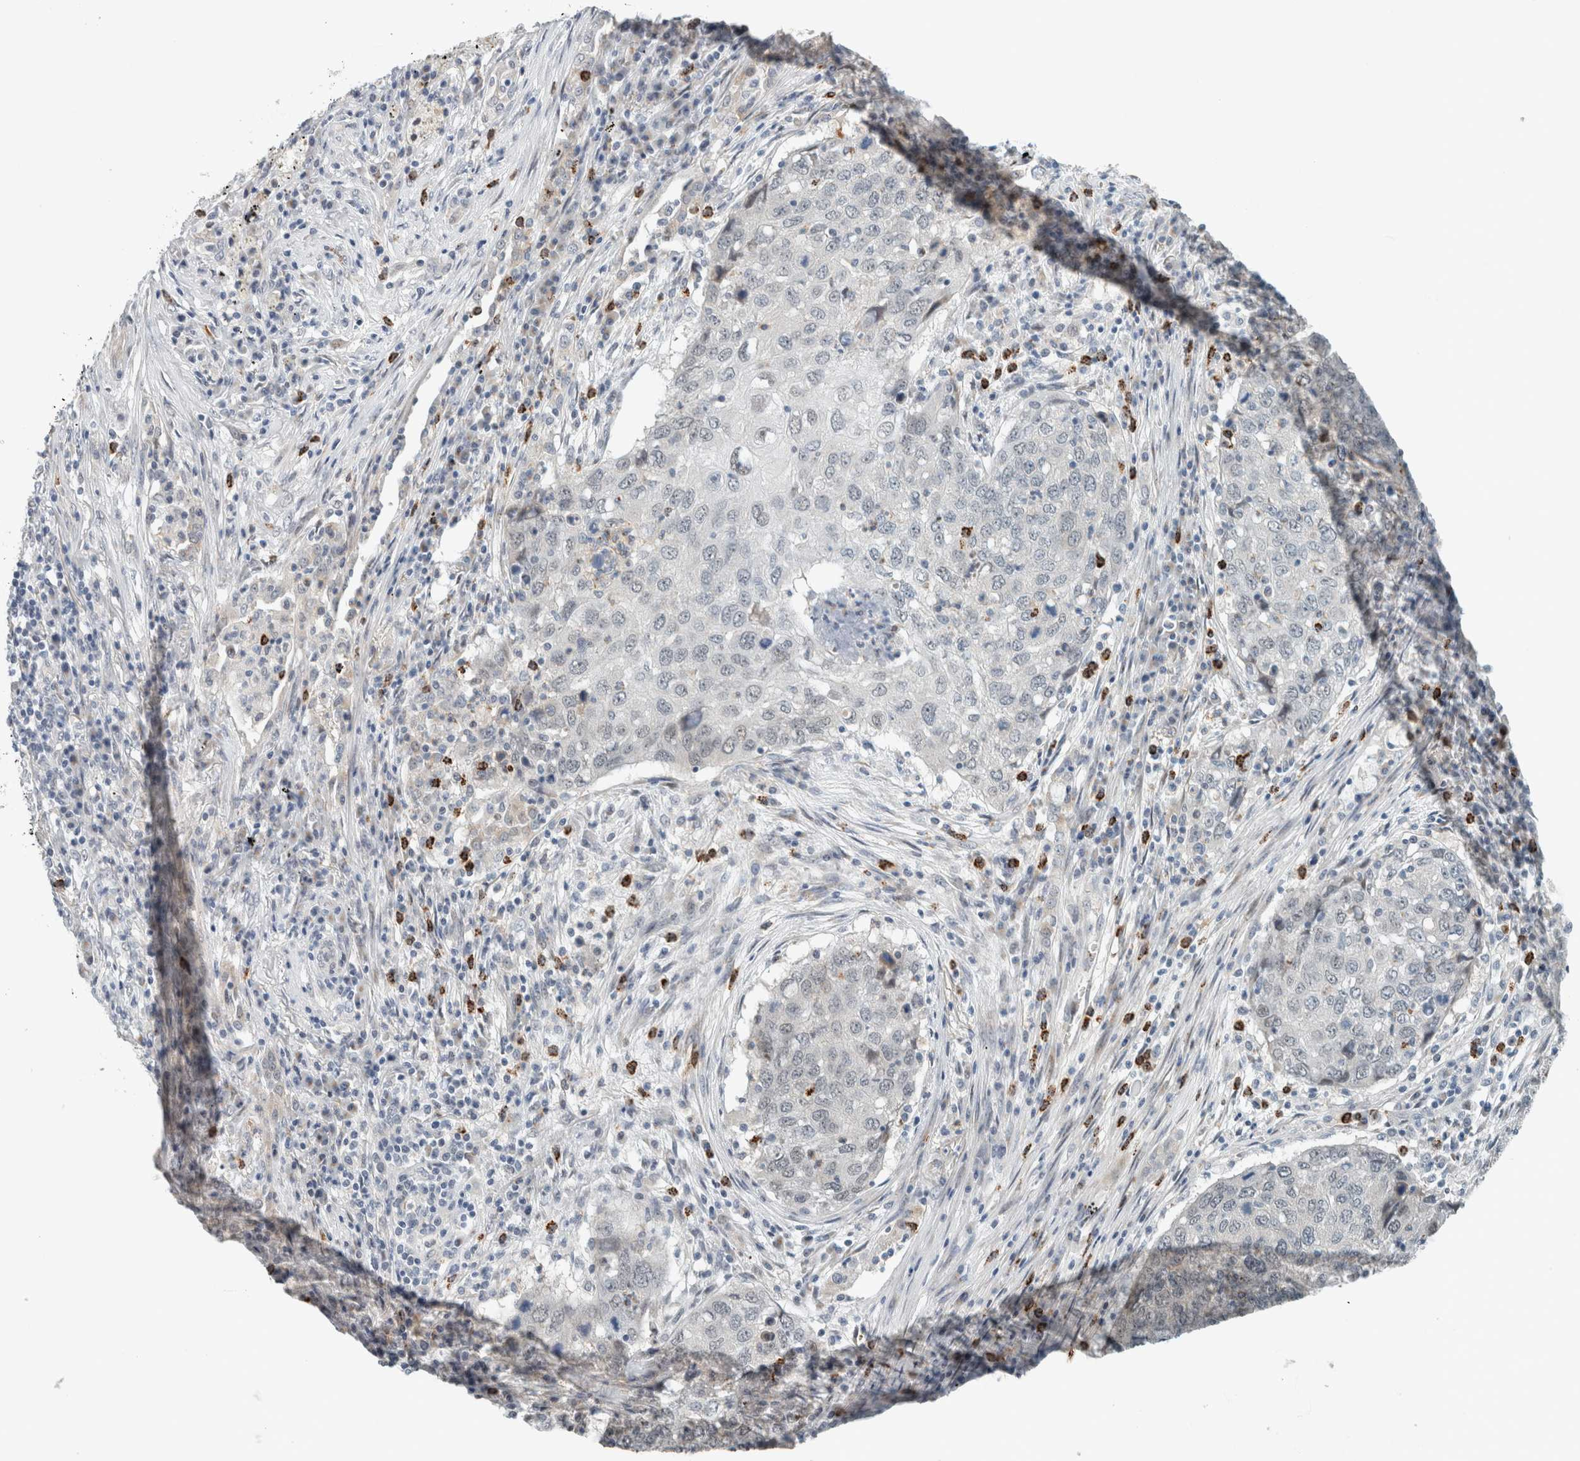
{"staining": {"intensity": "negative", "quantity": "none", "location": "none"}, "tissue": "lung cancer", "cell_type": "Tumor cells", "image_type": "cancer", "snomed": [{"axis": "morphology", "description": "Squamous cell carcinoma, NOS"}, {"axis": "topography", "description": "Lung"}], "caption": "The image displays no significant positivity in tumor cells of lung cancer.", "gene": "CRAT", "patient": {"sex": "female", "age": 63}}